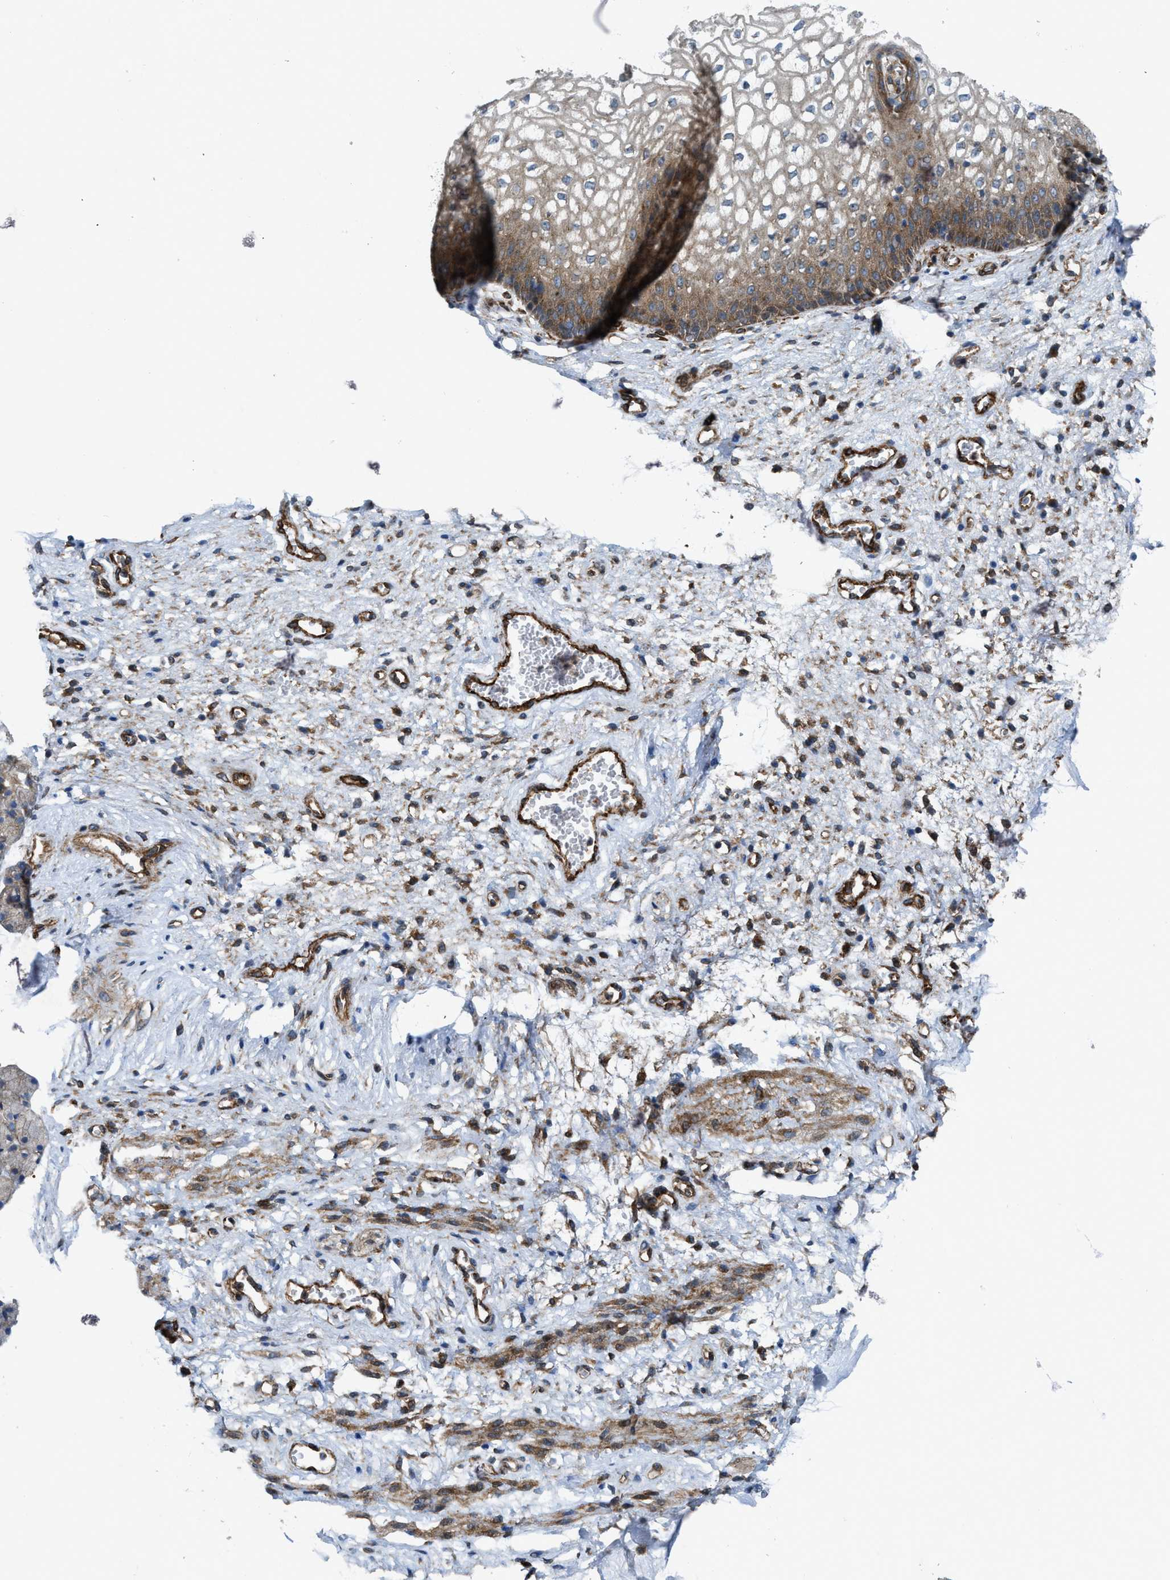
{"staining": {"intensity": "weak", "quantity": ">75%", "location": "cytoplasmic/membranous"}, "tissue": "vagina", "cell_type": "Squamous epithelial cells", "image_type": "normal", "snomed": [{"axis": "morphology", "description": "Normal tissue, NOS"}, {"axis": "topography", "description": "Vagina"}], "caption": "Unremarkable vagina displays weak cytoplasmic/membranous staining in approximately >75% of squamous epithelial cells (DAB IHC, brown staining for protein, blue staining for nuclei)..", "gene": "URGCP", "patient": {"sex": "female", "age": 34}}